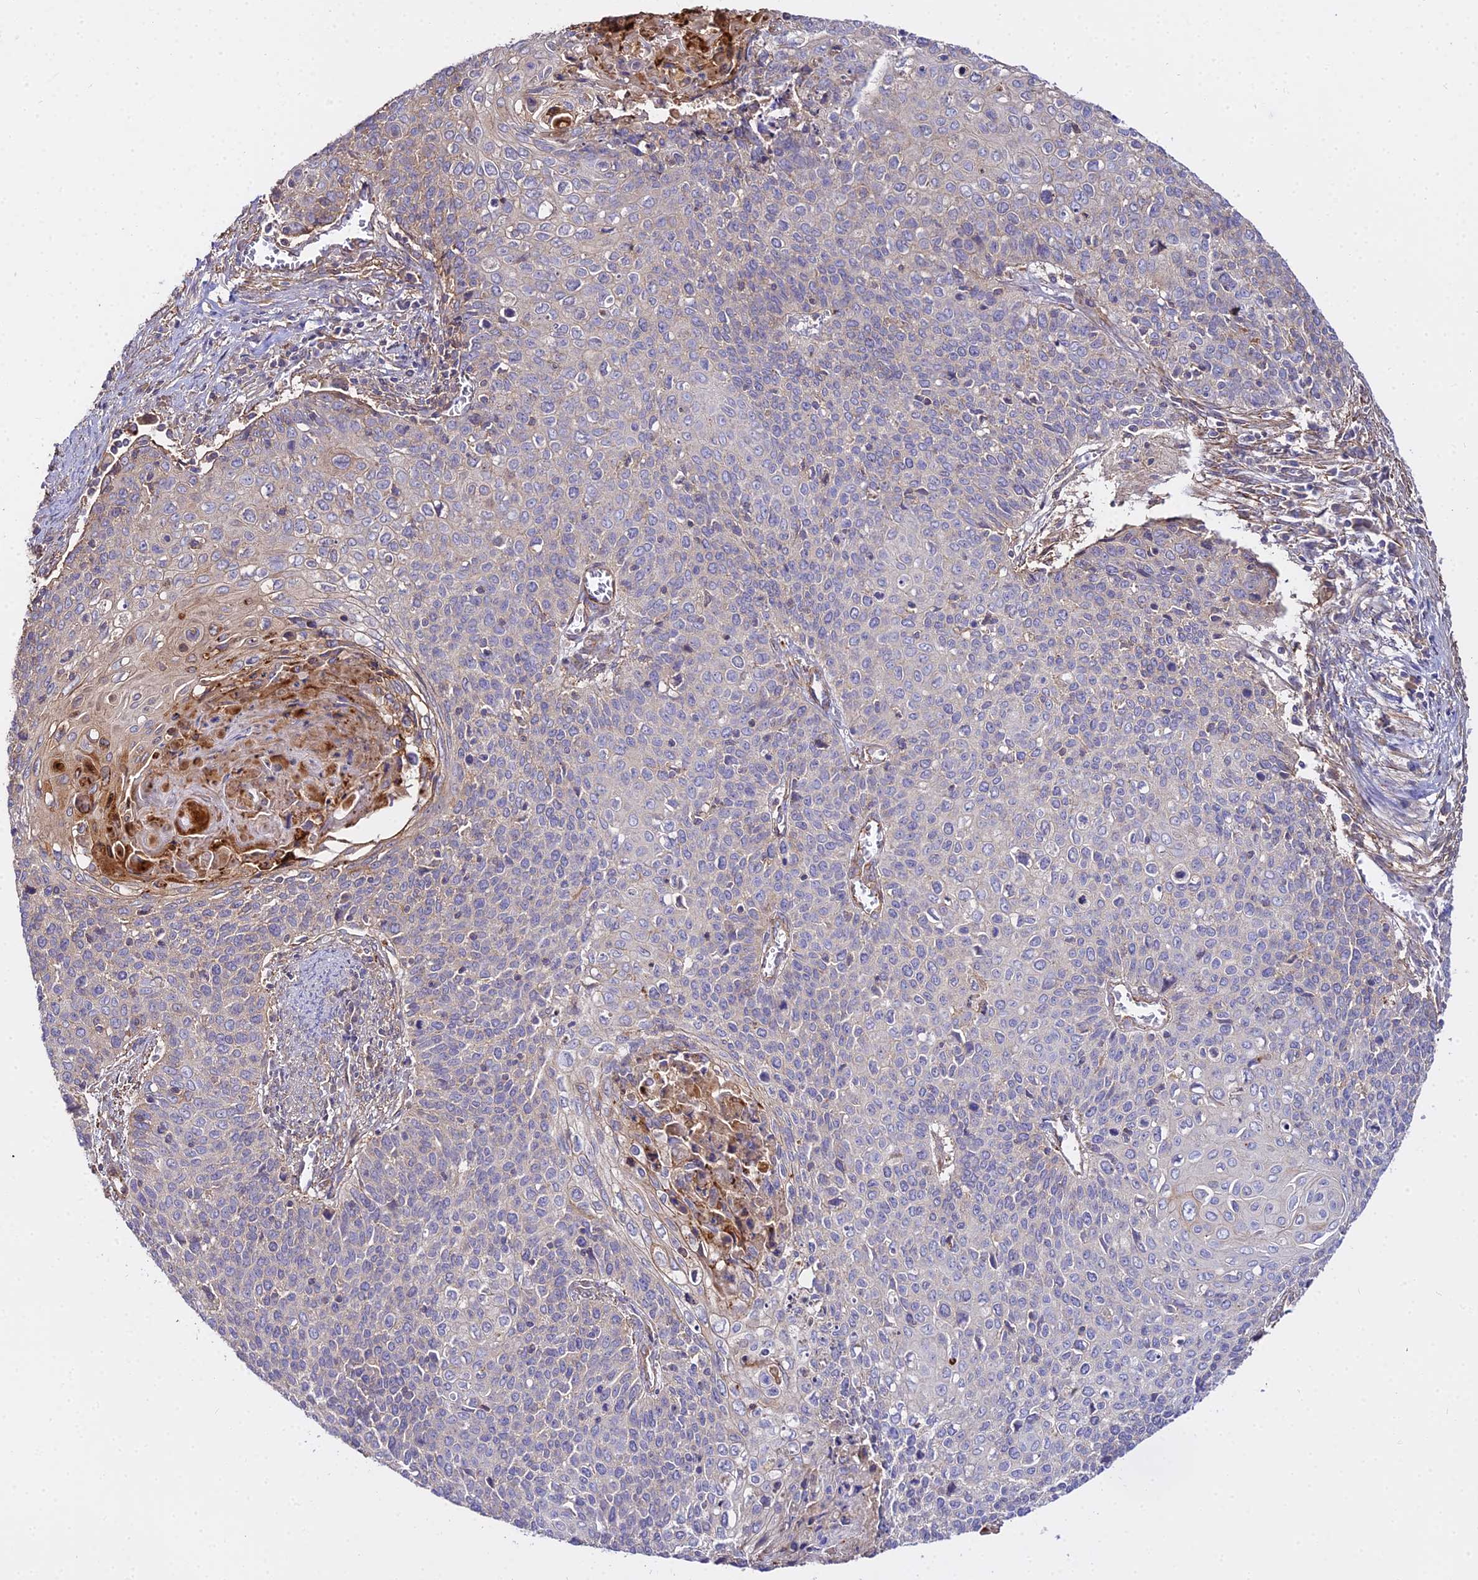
{"staining": {"intensity": "negative", "quantity": "none", "location": "none"}, "tissue": "cervical cancer", "cell_type": "Tumor cells", "image_type": "cancer", "snomed": [{"axis": "morphology", "description": "Squamous cell carcinoma, NOS"}, {"axis": "topography", "description": "Cervix"}], "caption": "Immunohistochemistry (IHC) of cervical cancer reveals no staining in tumor cells.", "gene": "GLYAT", "patient": {"sex": "female", "age": 39}}